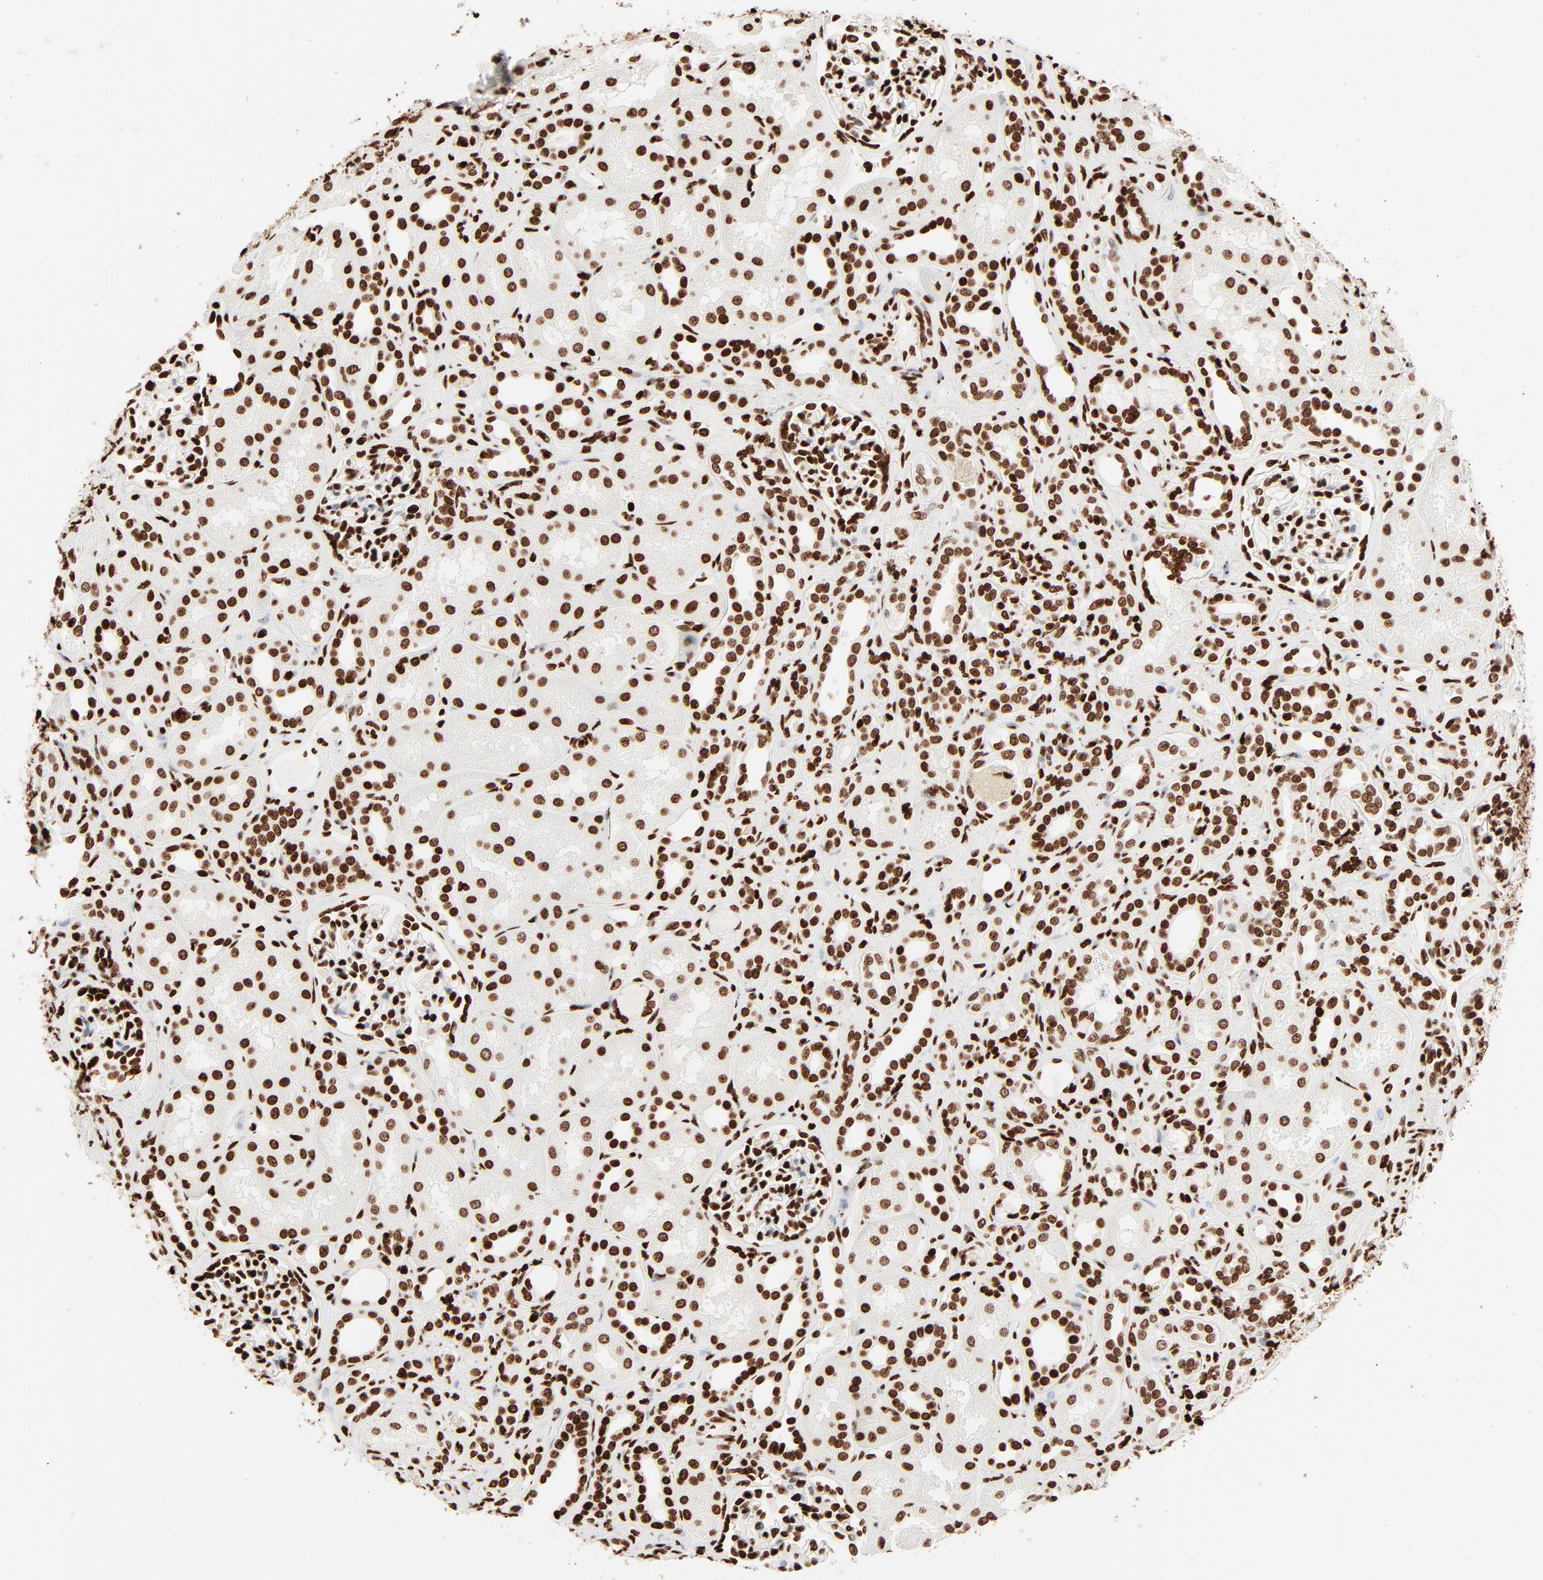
{"staining": {"intensity": "strong", "quantity": ">75%", "location": "nuclear"}, "tissue": "kidney", "cell_type": "Cells in glomeruli", "image_type": "normal", "snomed": [{"axis": "morphology", "description": "Normal tissue, NOS"}, {"axis": "topography", "description": "Kidney"}], "caption": "IHC (DAB (3,3'-diaminobenzidine)) staining of unremarkable kidney exhibits strong nuclear protein staining in approximately >75% of cells in glomeruli. (brown staining indicates protein expression, while blue staining denotes nuclei).", "gene": "HMGB1", "patient": {"sex": "male", "age": 7}}